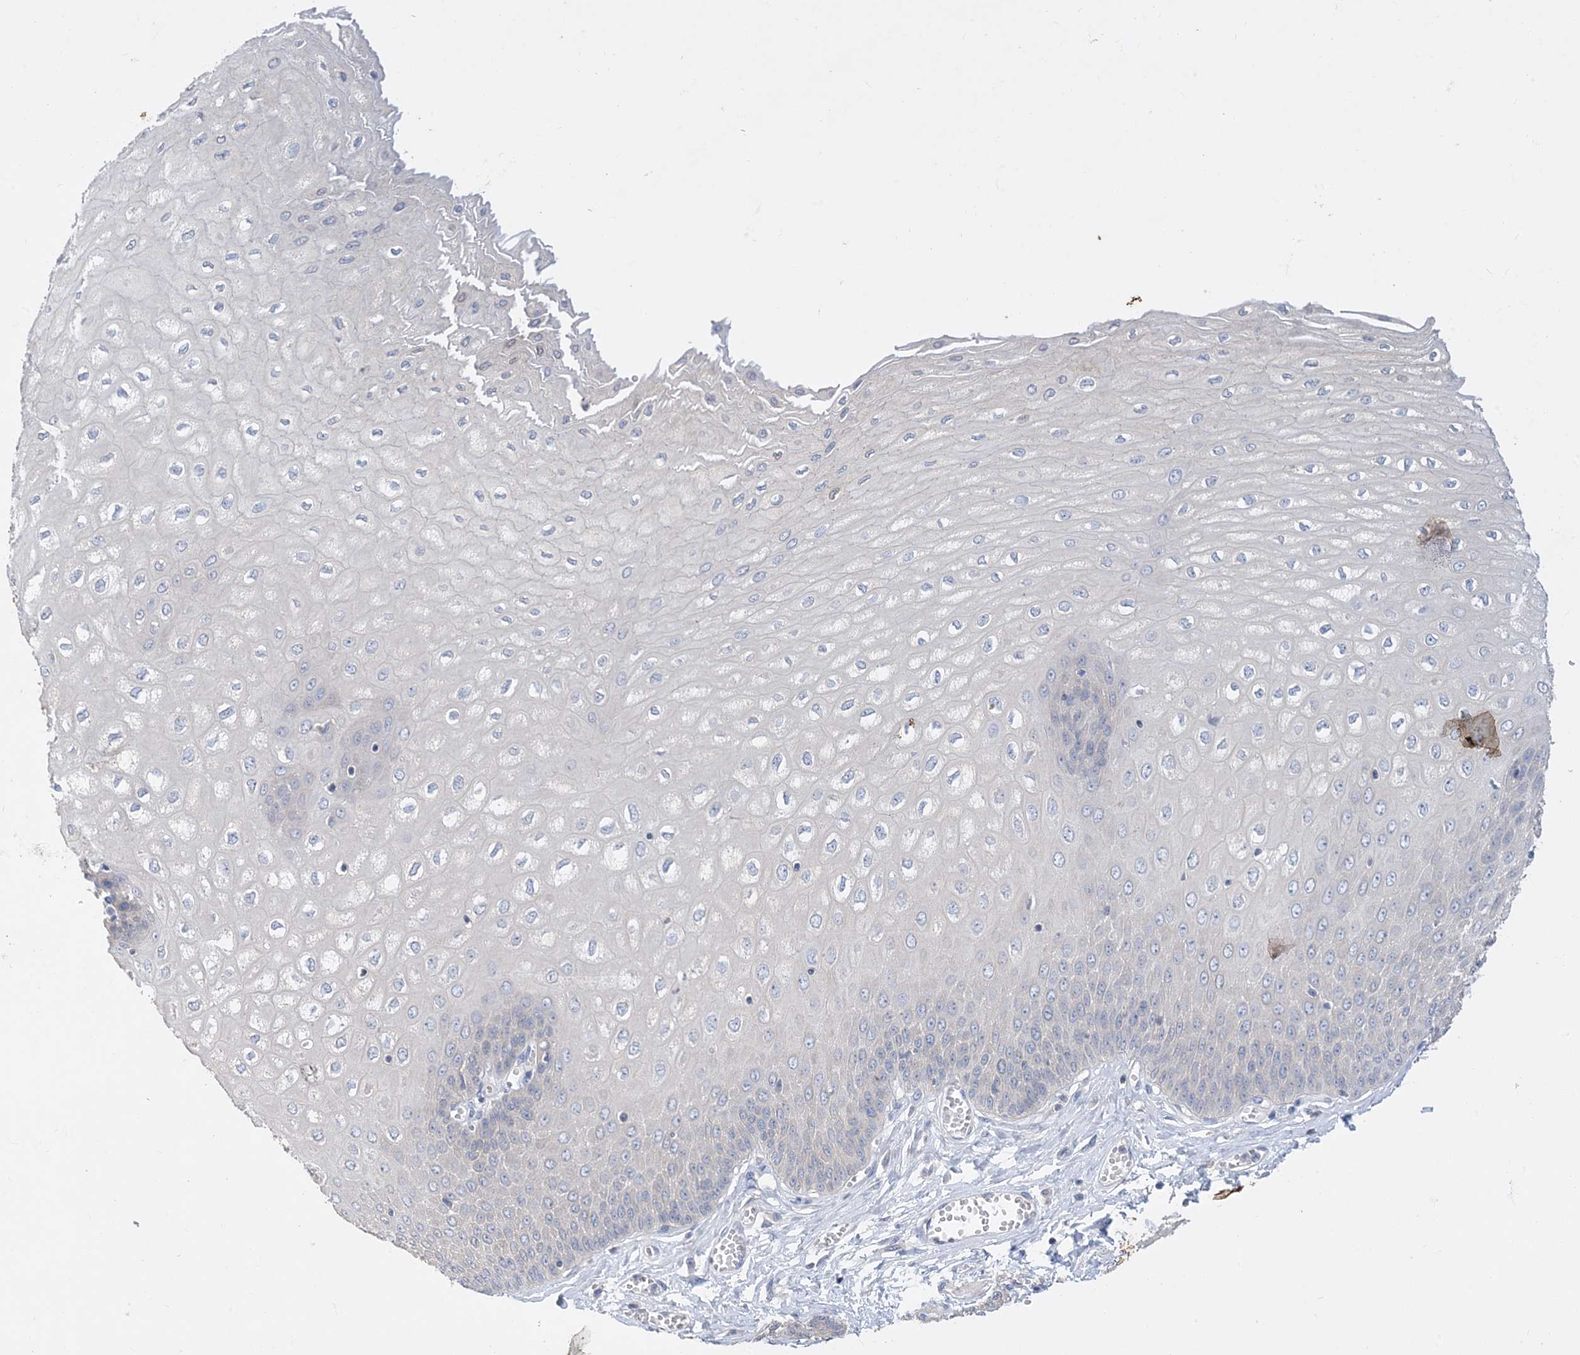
{"staining": {"intensity": "negative", "quantity": "none", "location": "none"}, "tissue": "esophagus", "cell_type": "Squamous epithelial cells", "image_type": "normal", "snomed": [{"axis": "morphology", "description": "Normal tissue, NOS"}, {"axis": "topography", "description": "Esophagus"}], "caption": "IHC of normal esophagus reveals no staining in squamous epithelial cells. (Brightfield microscopy of DAB immunohistochemistry at high magnification).", "gene": "KPRP", "patient": {"sex": "male", "age": 60}}